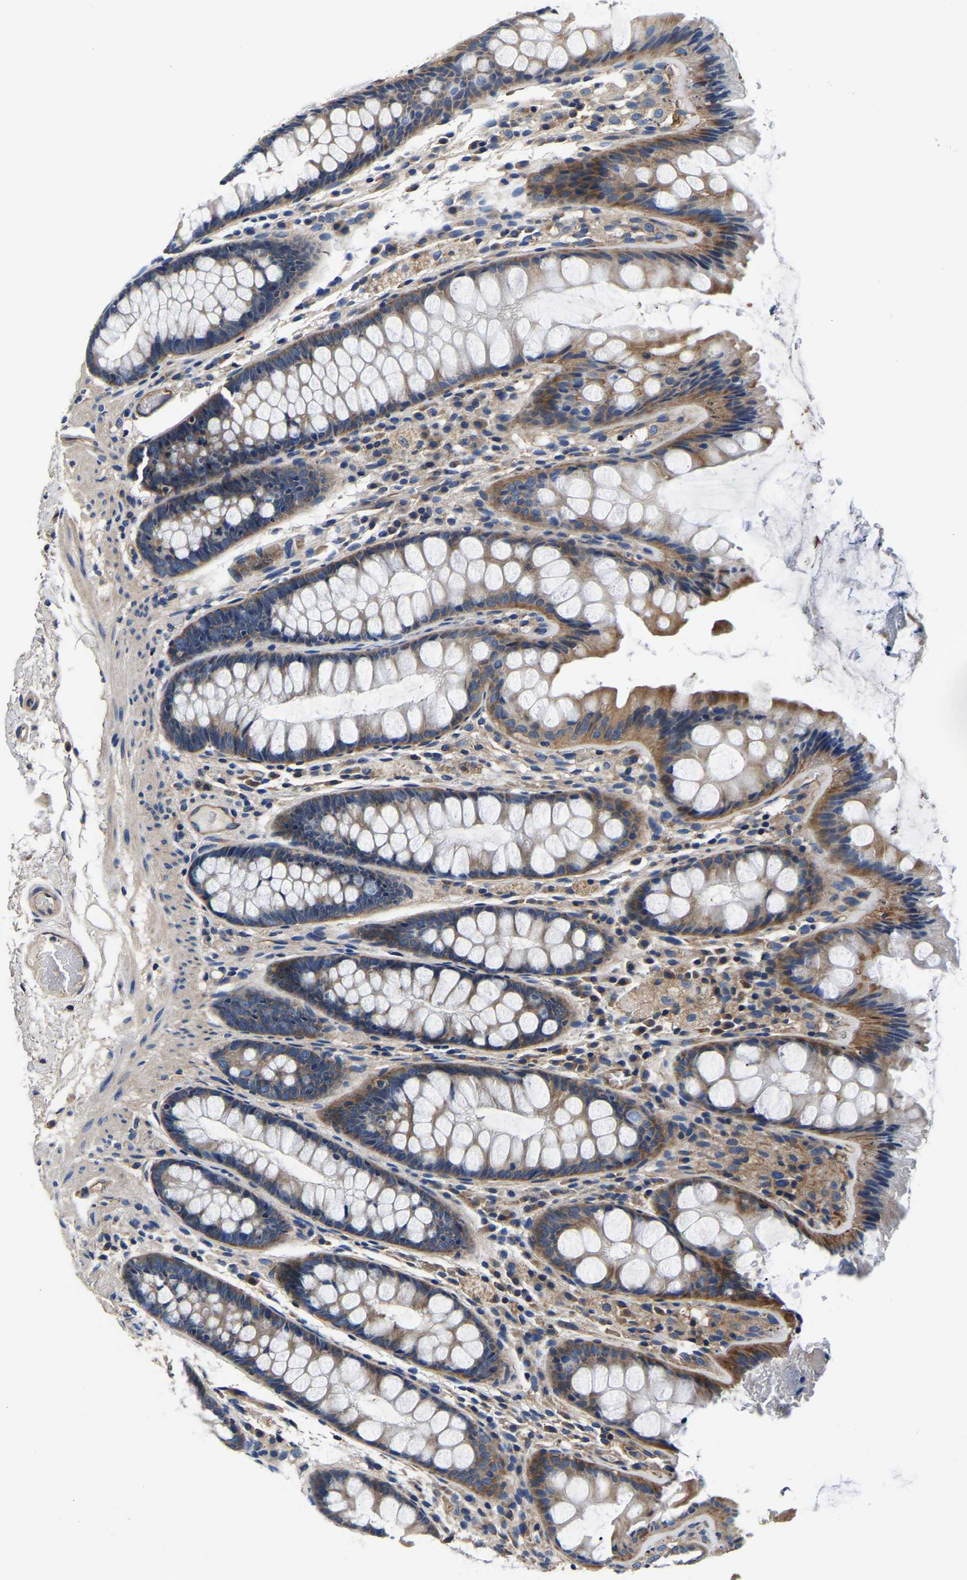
{"staining": {"intensity": "weak", "quantity": ">75%", "location": "cytoplasmic/membranous"}, "tissue": "colon", "cell_type": "Endothelial cells", "image_type": "normal", "snomed": [{"axis": "morphology", "description": "Normal tissue, NOS"}, {"axis": "topography", "description": "Colon"}], "caption": "Immunohistochemical staining of benign human colon displays low levels of weak cytoplasmic/membranous expression in about >75% of endothelial cells.", "gene": "SH3GLB1", "patient": {"sex": "female", "age": 56}}